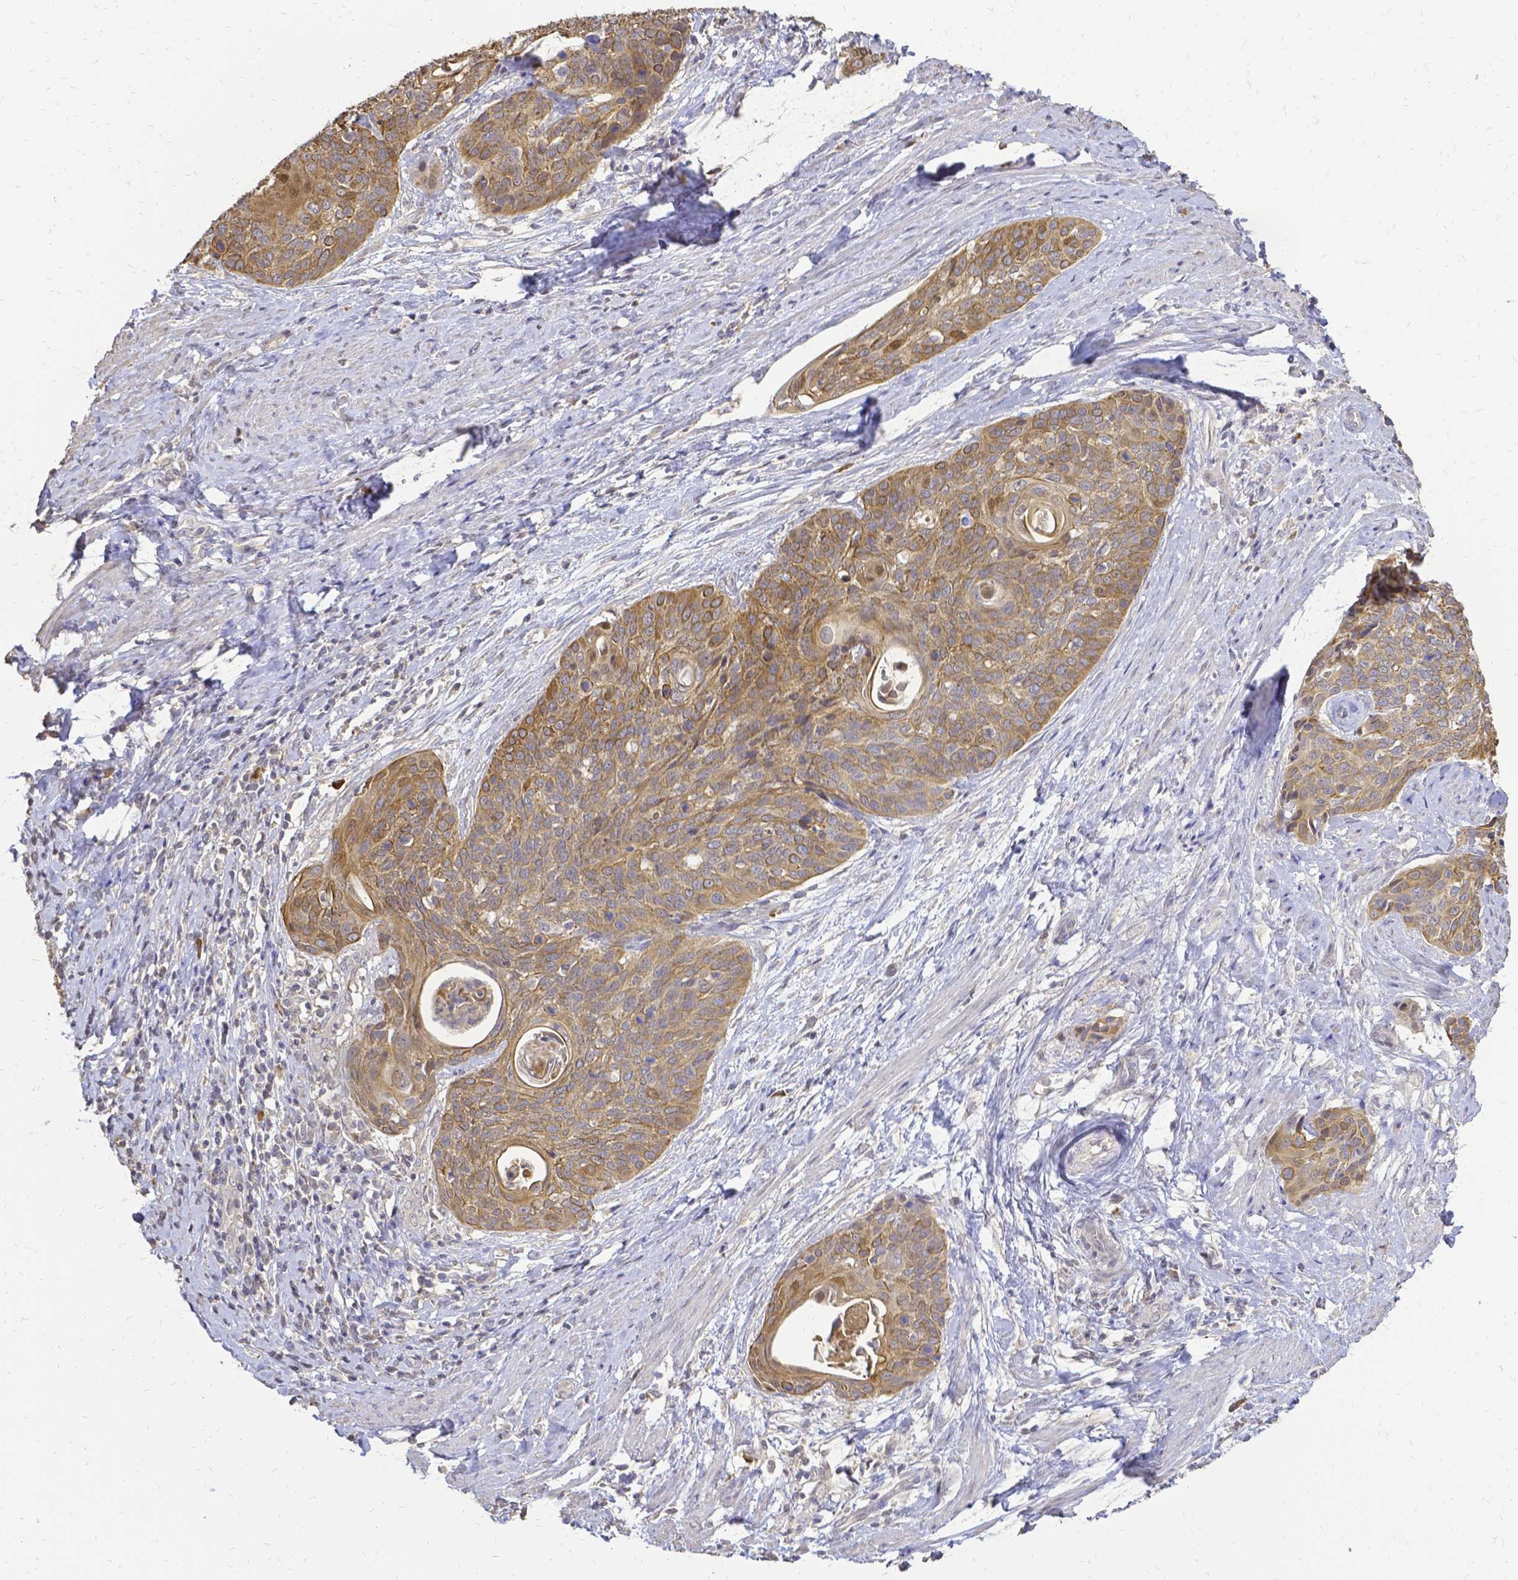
{"staining": {"intensity": "moderate", "quantity": ">75%", "location": "cytoplasmic/membranous"}, "tissue": "cervical cancer", "cell_type": "Tumor cells", "image_type": "cancer", "snomed": [{"axis": "morphology", "description": "Squamous cell carcinoma, NOS"}, {"axis": "topography", "description": "Cervix"}], "caption": "Cervical squamous cell carcinoma stained with a protein marker reveals moderate staining in tumor cells.", "gene": "CIB1", "patient": {"sex": "female", "age": 69}}